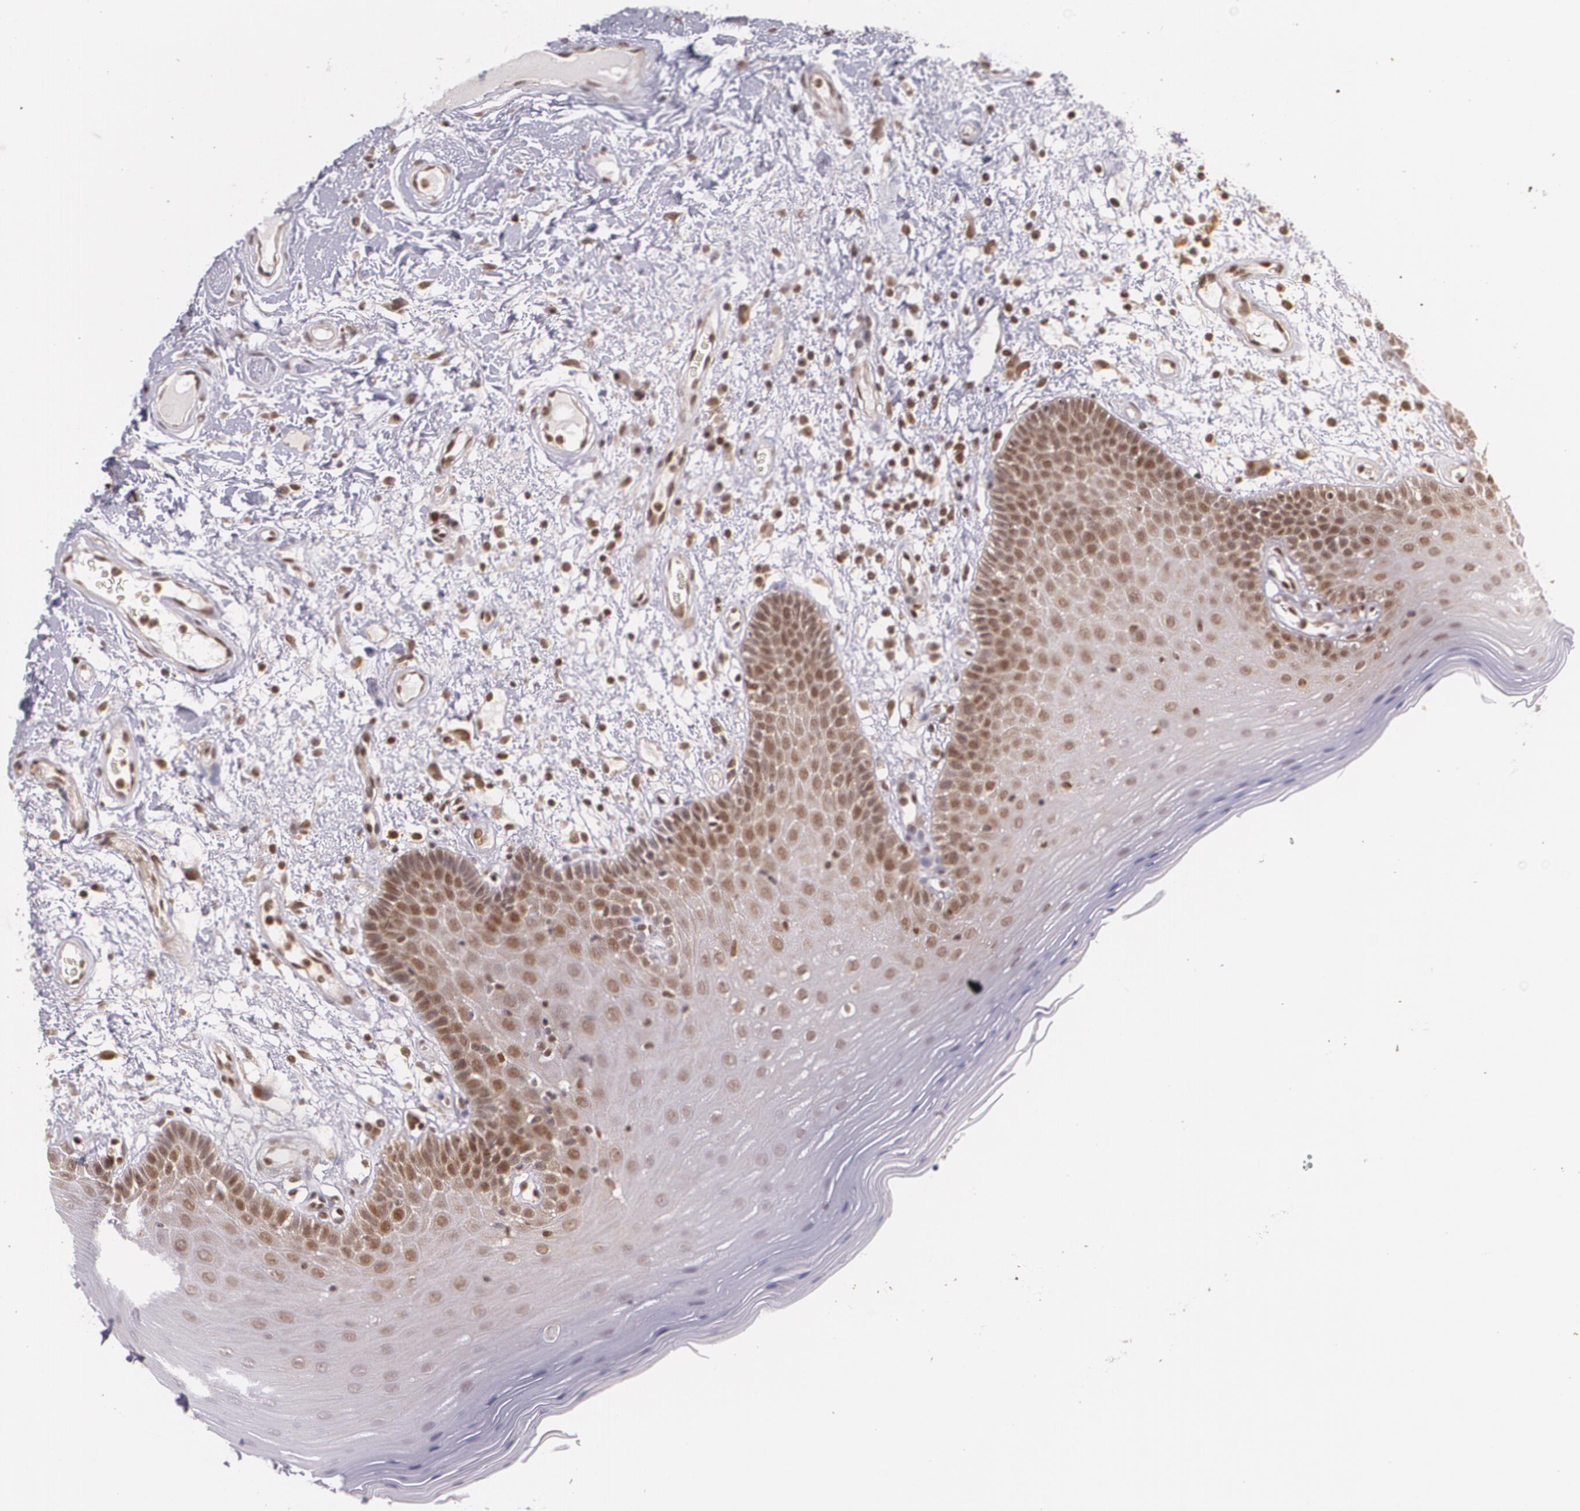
{"staining": {"intensity": "weak", "quantity": "25%-75%", "location": "nuclear"}, "tissue": "oral mucosa", "cell_type": "Squamous epithelial cells", "image_type": "normal", "snomed": [{"axis": "morphology", "description": "Normal tissue, NOS"}, {"axis": "morphology", "description": "Squamous cell carcinoma, NOS"}, {"axis": "topography", "description": "Skeletal muscle"}, {"axis": "topography", "description": "Oral tissue"}, {"axis": "topography", "description": "Head-Neck"}], "caption": "IHC (DAB) staining of normal human oral mucosa displays weak nuclear protein positivity in approximately 25%-75% of squamous epithelial cells.", "gene": "CUL2", "patient": {"sex": "male", "age": 71}}